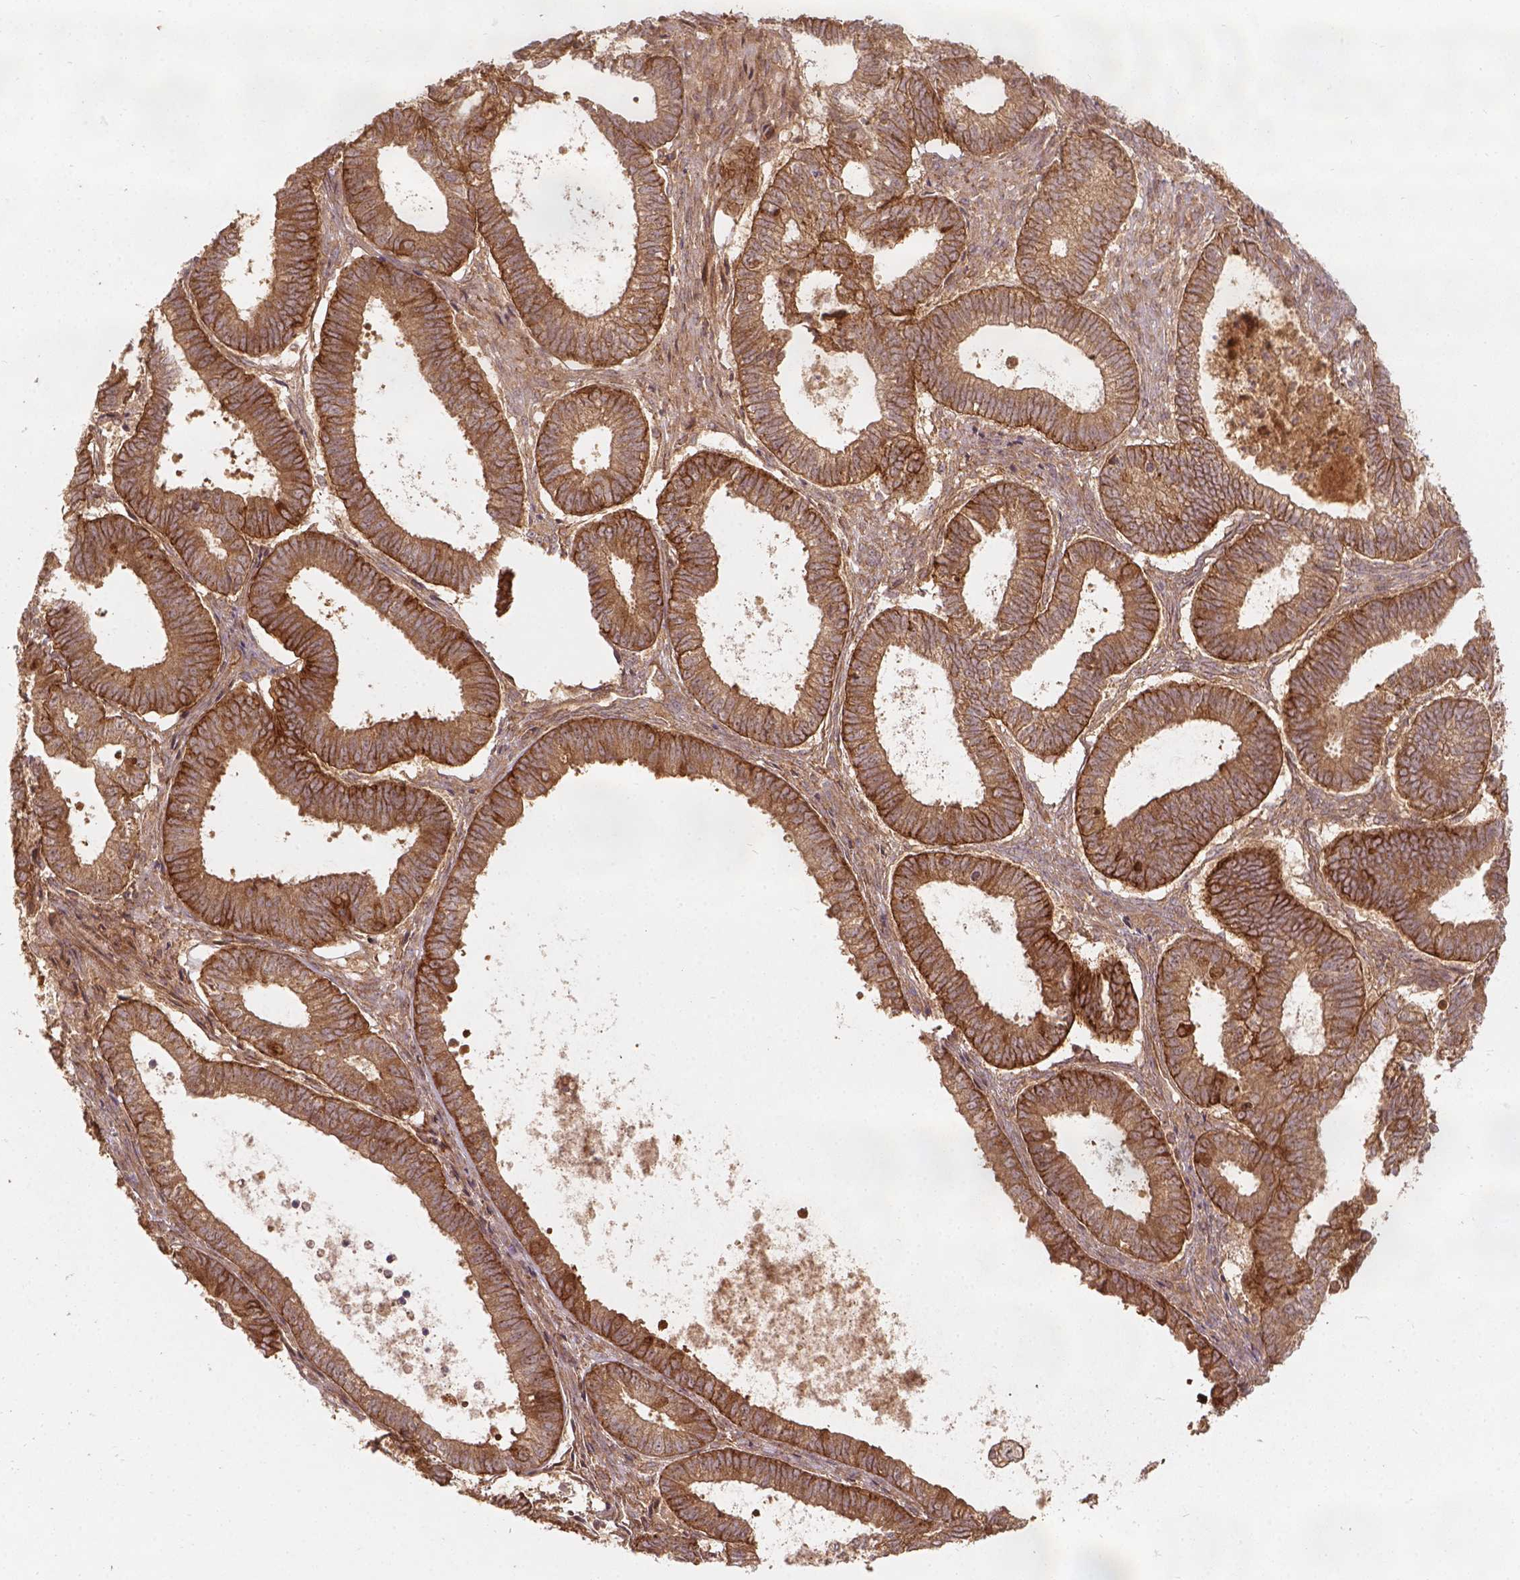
{"staining": {"intensity": "strong", "quantity": ">75%", "location": "cytoplasmic/membranous"}, "tissue": "ovarian cancer", "cell_type": "Tumor cells", "image_type": "cancer", "snomed": [{"axis": "morphology", "description": "Carcinoma, endometroid"}, {"axis": "topography", "description": "Ovary"}], "caption": "Immunohistochemical staining of ovarian cancer shows strong cytoplasmic/membranous protein positivity in about >75% of tumor cells. (IHC, brightfield microscopy, high magnification).", "gene": "XPR1", "patient": {"sex": "female", "age": 64}}